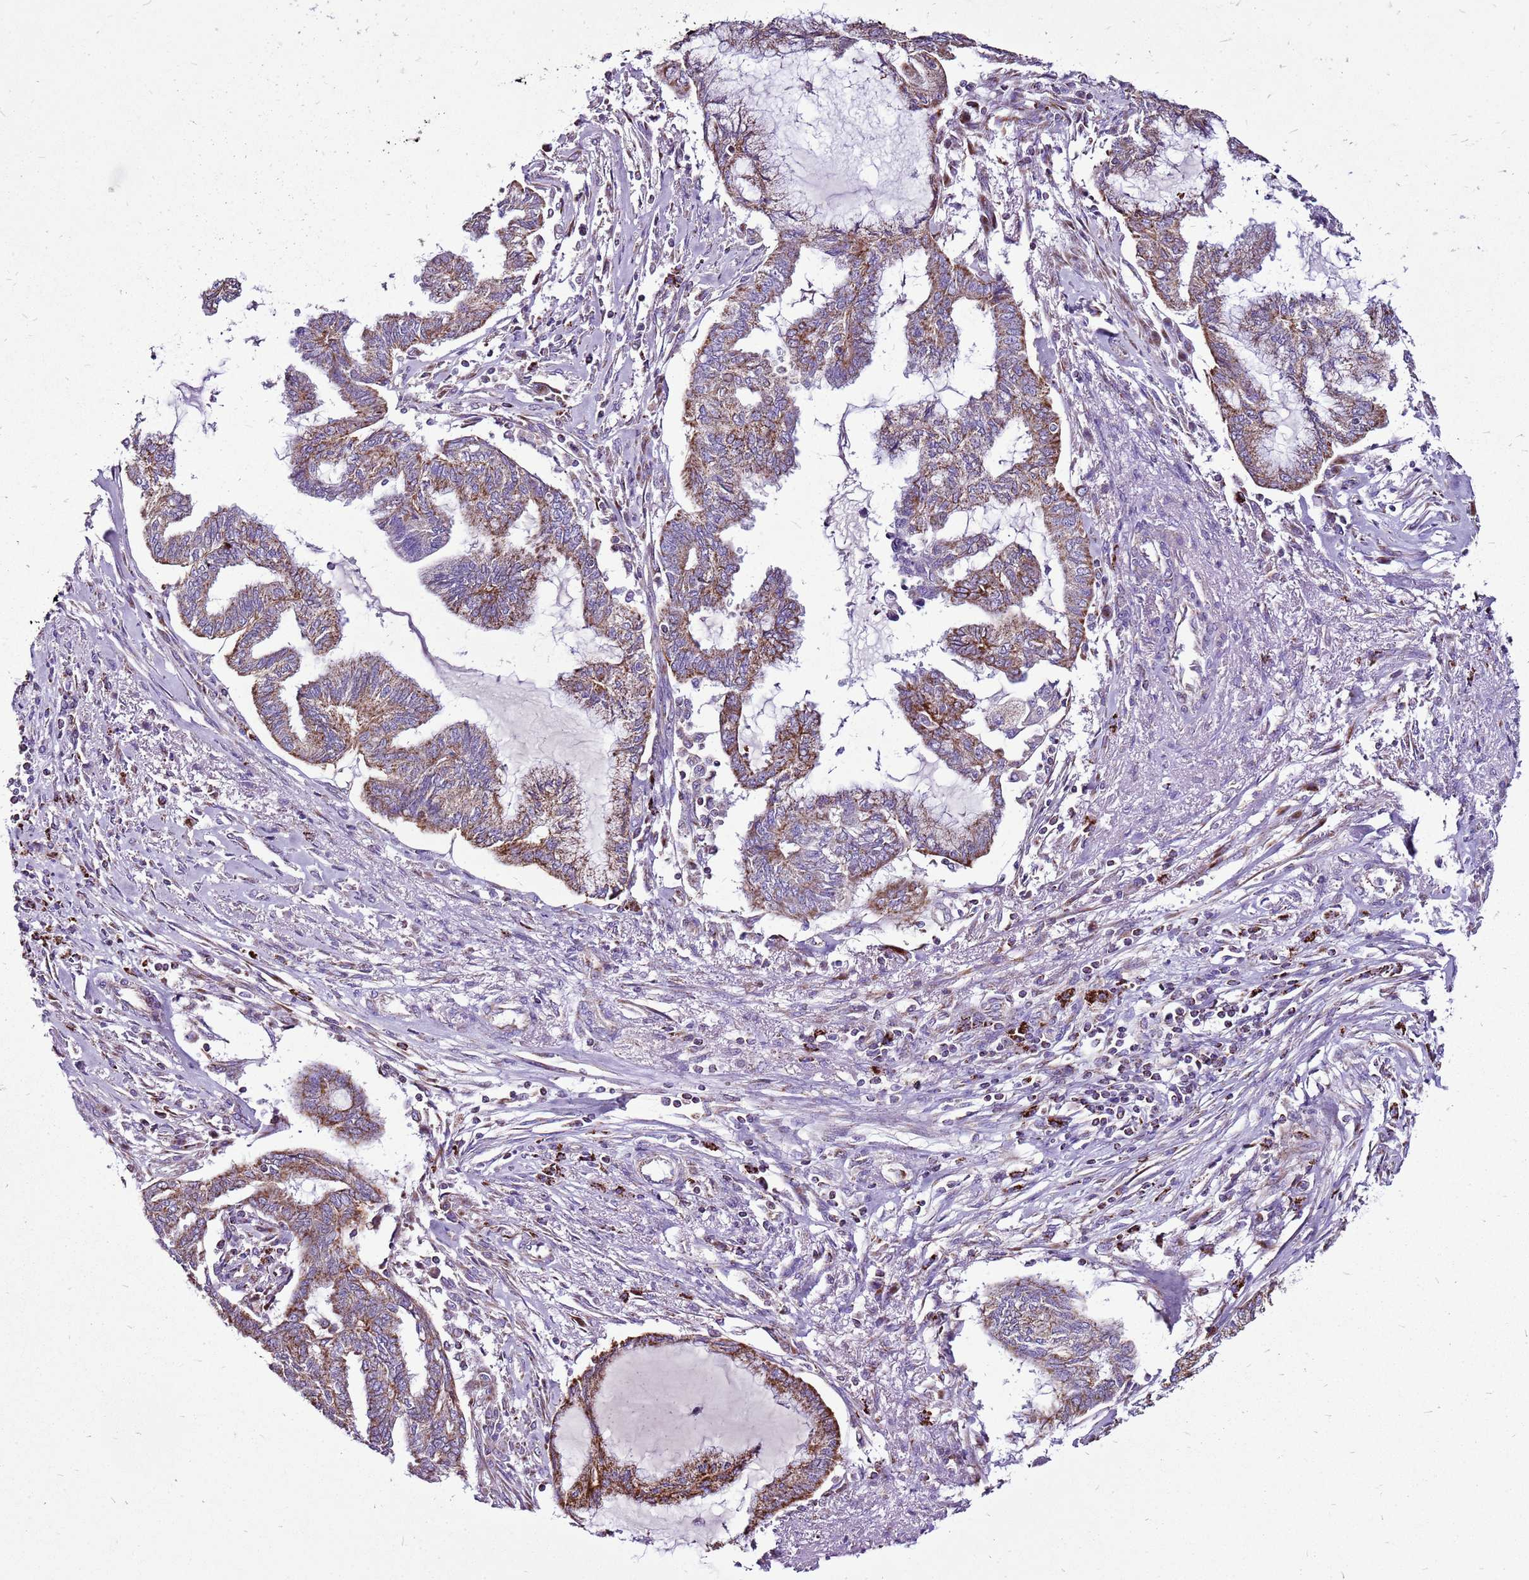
{"staining": {"intensity": "moderate", "quantity": ">75%", "location": "cytoplasmic/membranous"}, "tissue": "endometrial cancer", "cell_type": "Tumor cells", "image_type": "cancer", "snomed": [{"axis": "morphology", "description": "Adenocarcinoma, NOS"}, {"axis": "topography", "description": "Endometrium"}], "caption": "Immunohistochemistry photomicrograph of neoplastic tissue: human adenocarcinoma (endometrial) stained using immunohistochemistry (IHC) displays medium levels of moderate protein expression localized specifically in the cytoplasmic/membranous of tumor cells, appearing as a cytoplasmic/membranous brown color.", "gene": "GCDH", "patient": {"sex": "female", "age": 86}}